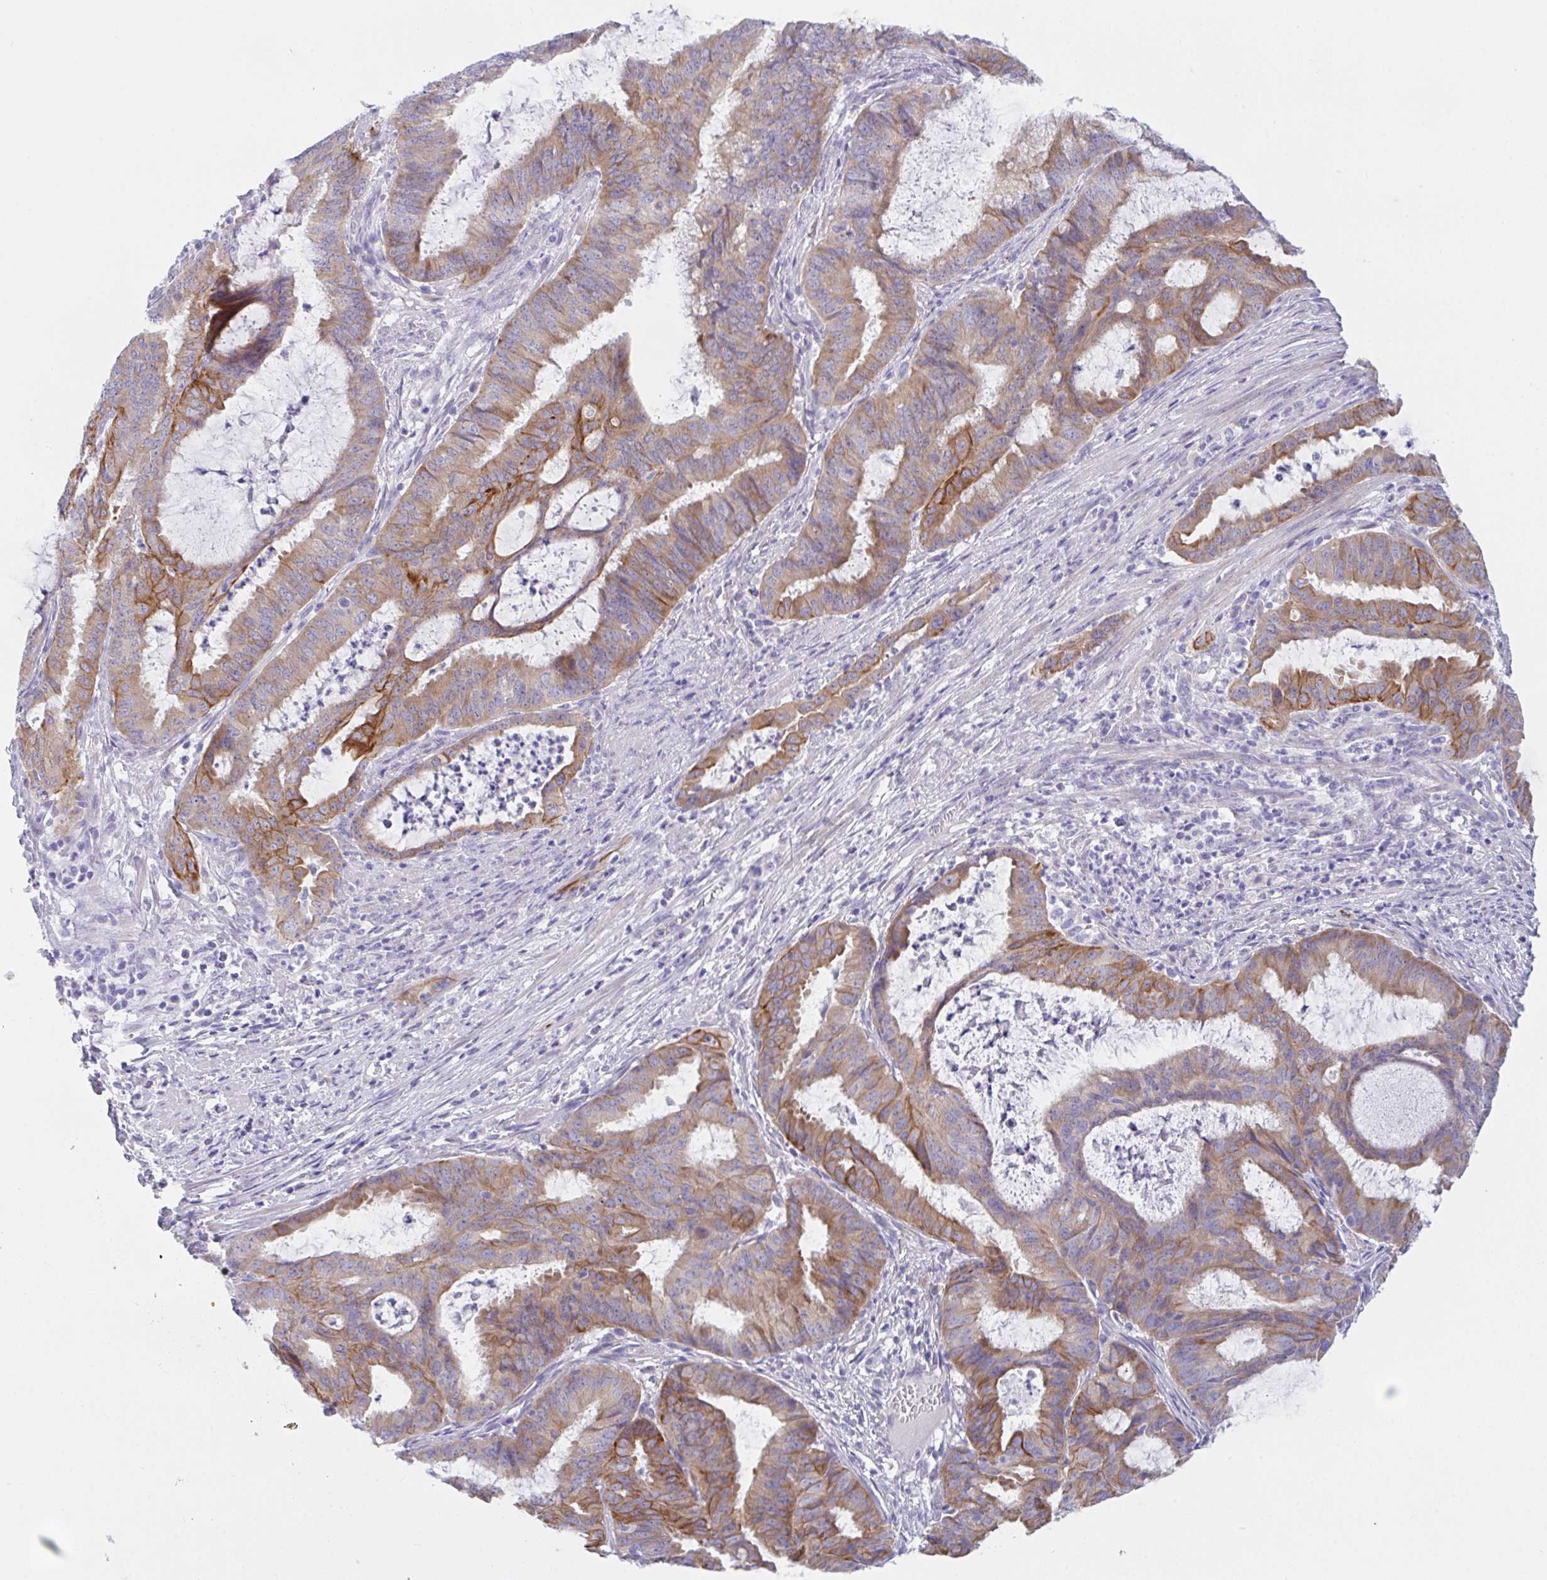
{"staining": {"intensity": "moderate", "quantity": "25%-75%", "location": "cytoplasmic/membranous"}, "tissue": "endometrial cancer", "cell_type": "Tumor cells", "image_type": "cancer", "snomed": [{"axis": "morphology", "description": "Adenocarcinoma, NOS"}, {"axis": "topography", "description": "Endometrium"}], "caption": "Endometrial adenocarcinoma stained with a protein marker reveals moderate staining in tumor cells.", "gene": "TRAF4", "patient": {"sex": "female", "age": 51}}